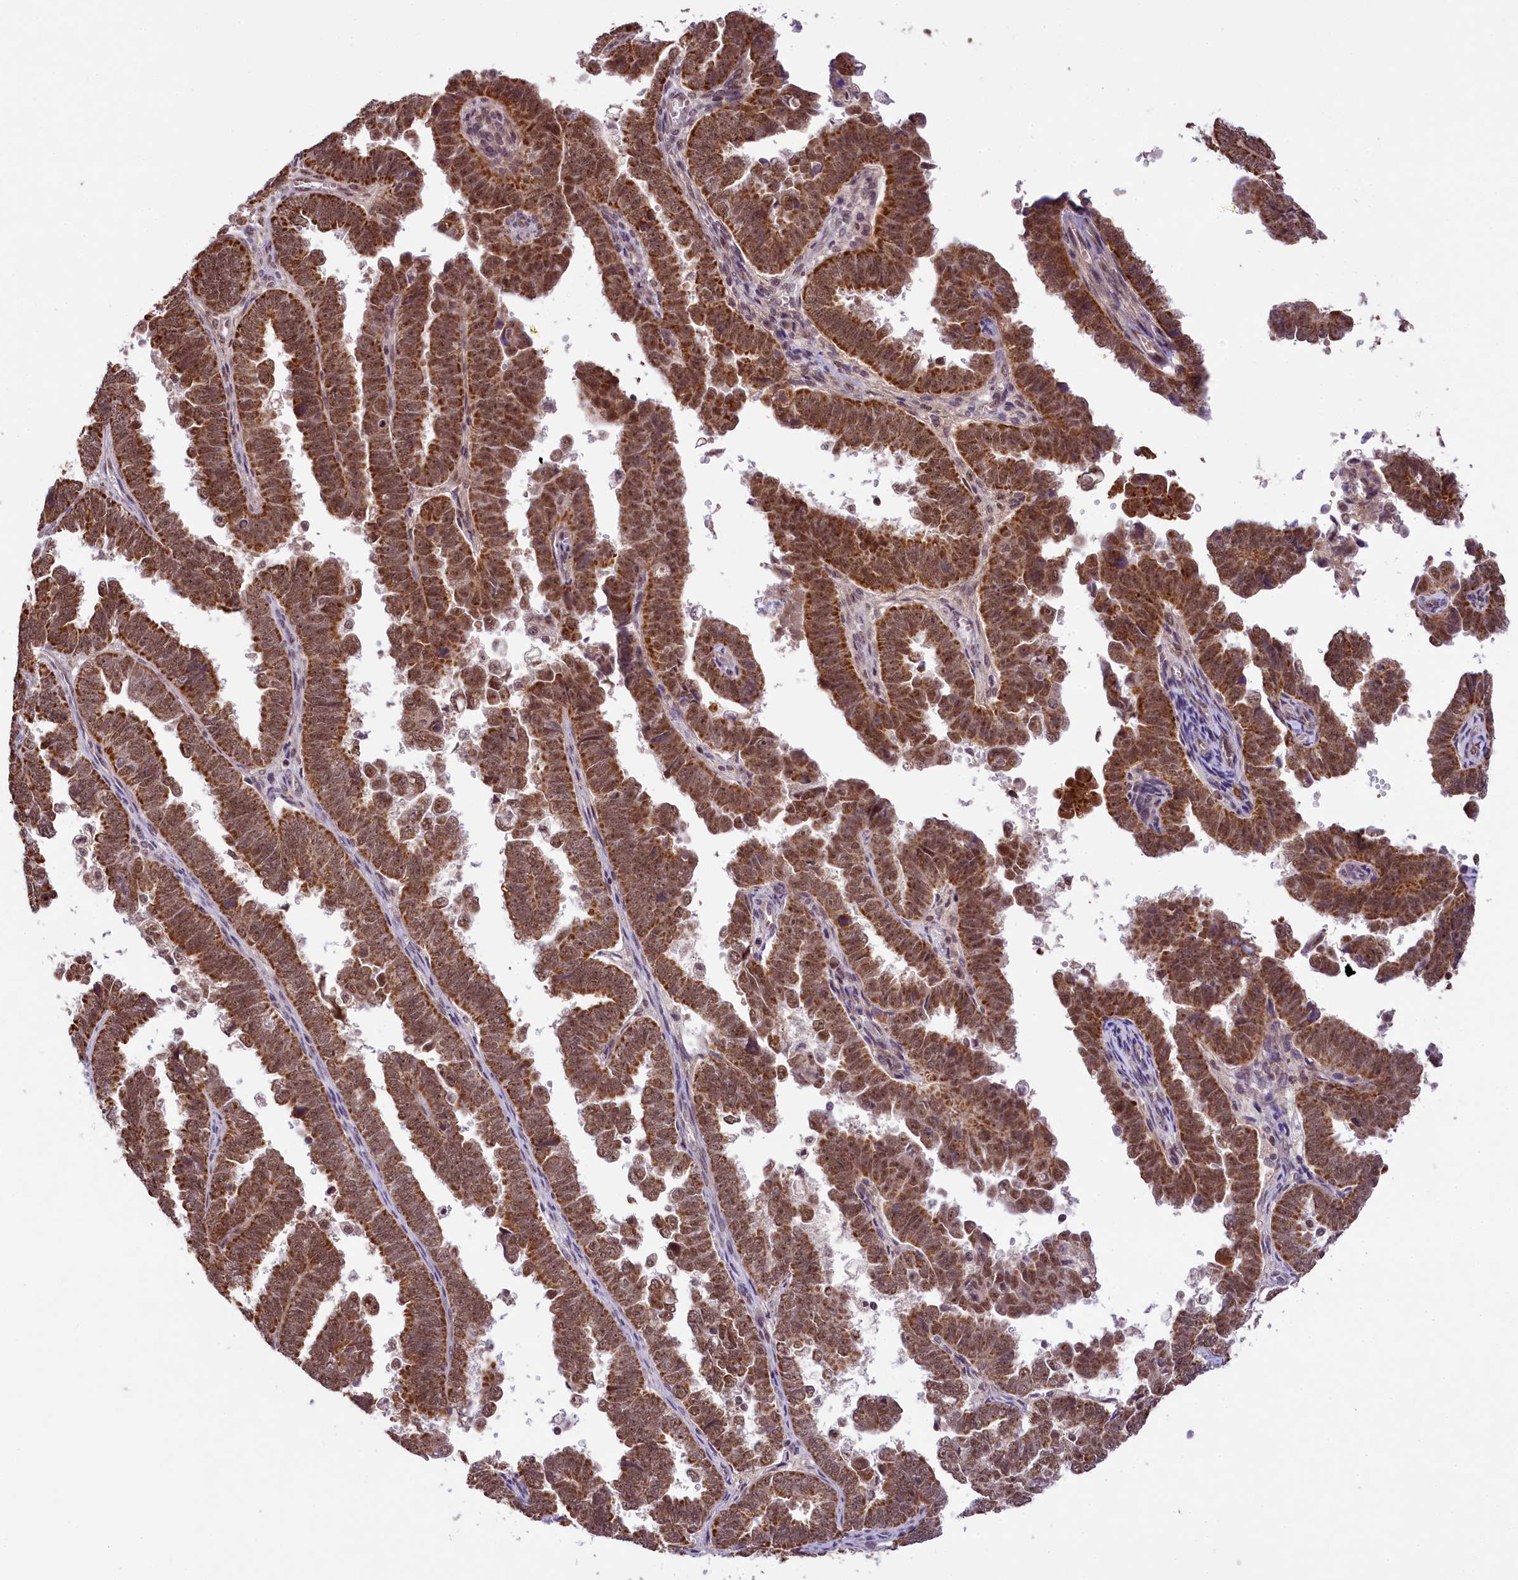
{"staining": {"intensity": "strong", "quantity": ">75%", "location": "cytoplasmic/membranous,nuclear"}, "tissue": "endometrial cancer", "cell_type": "Tumor cells", "image_type": "cancer", "snomed": [{"axis": "morphology", "description": "Adenocarcinoma, NOS"}, {"axis": "topography", "description": "Endometrium"}], "caption": "Adenocarcinoma (endometrial) stained with DAB (3,3'-diaminobenzidine) IHC shows high levels of strong cytoplasmic/membranous and nuclear positivity in approximately >75% of tumor cells.", "gene": "PAF1", "patient": {"sex": "female", "age": 75}}